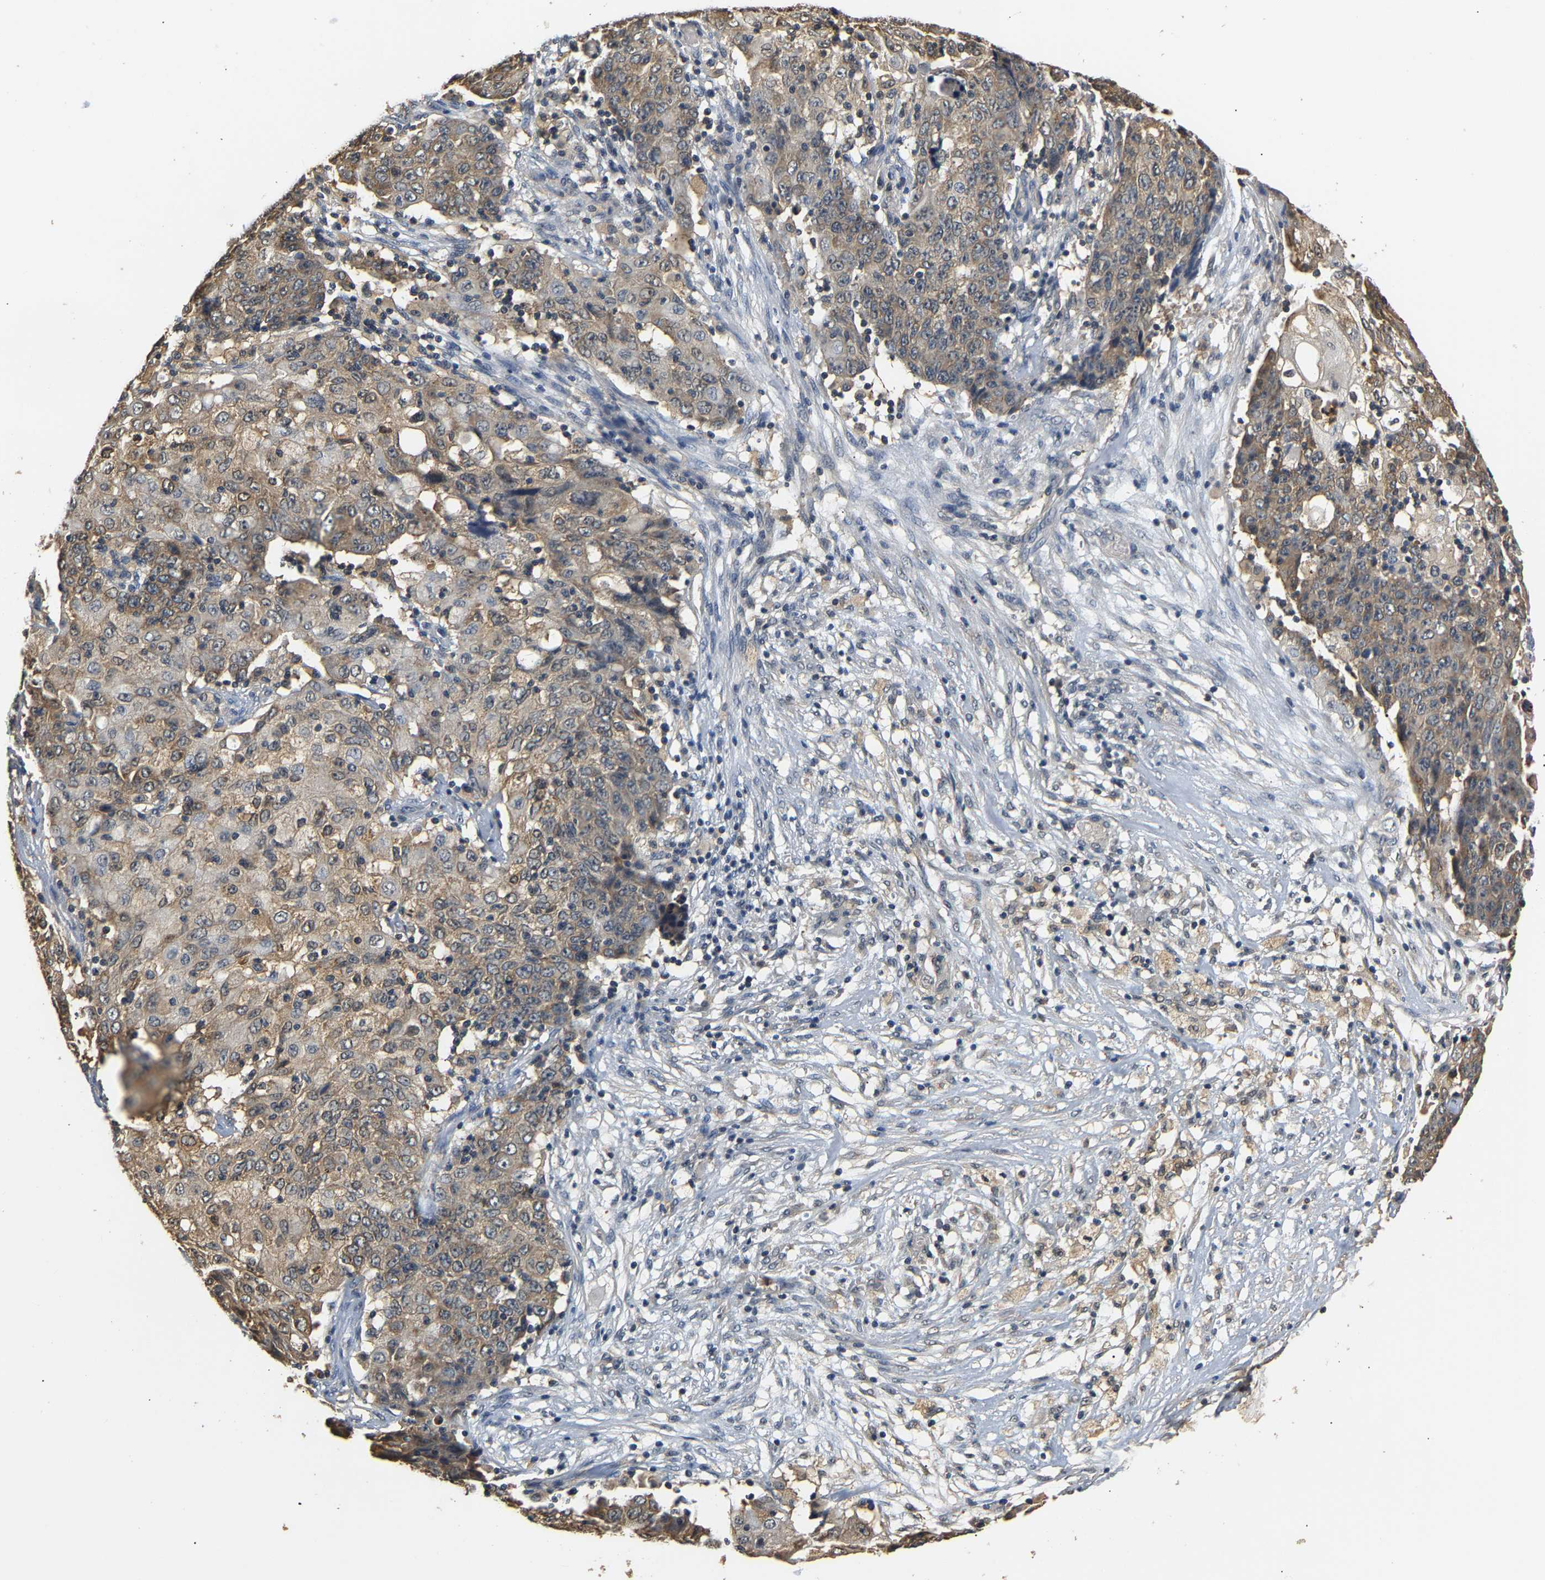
{"staining": {"intensity": "weak", "quantity": "25%-75%", "location": "cytoplasmic/membranous"}, "tissue": "ovarian cancer", "cell_type": "Tumor cells", "image_type": "cancer", "snomed": [{"axis": "morphology", "description": "Carcinoma, endometroid"}, {"axis": "topography", "description": "Ovary"}], "caption": "A brown stain labels weak cytoplasmic/membranous positivity of a protein in human ovarian cancer tumor cells.", "gene": "GPI", "patient": {"sex": "female", "age": 42}}